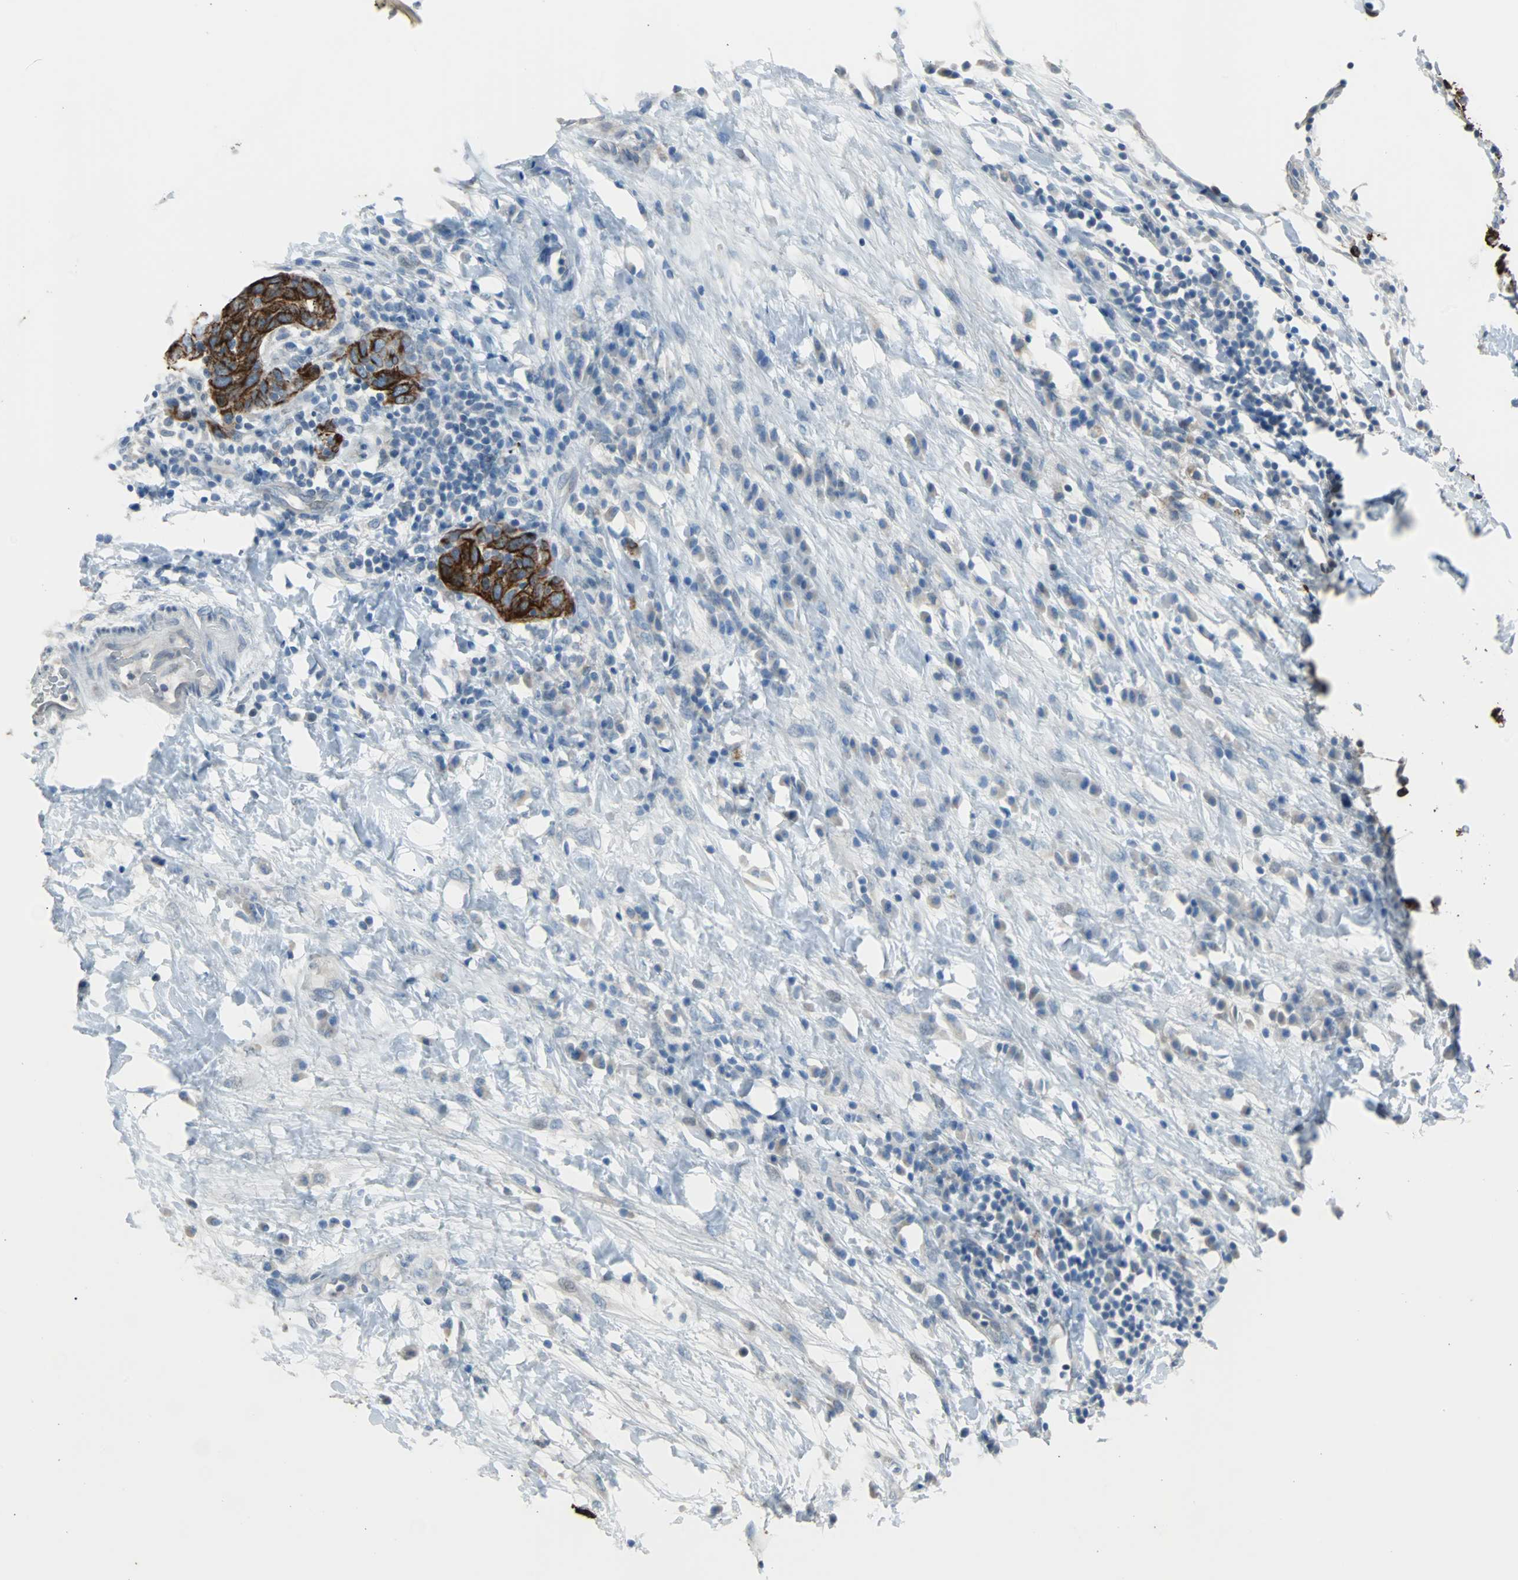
{"staining": {"intensity": "strong", "quantity": ">75%", "location": "cytoplasmic/membranous"}, "tissue": "breast cancer", "cell_type": "Tumor cells", "image_type": "cancer", "snomed": [{"axis": "morphology", "description": "Duct carcinoma"}, {"axis": "topography", "description": "Breast"}], "caption": "Immunohistochemical staining of breast intraductal carcinoma shows strong cytoplasmic/membranous protein positivity in about >75% of tumor cells.", "gene": "KRT7", "patient": {"sex": "female", "age": 37}}